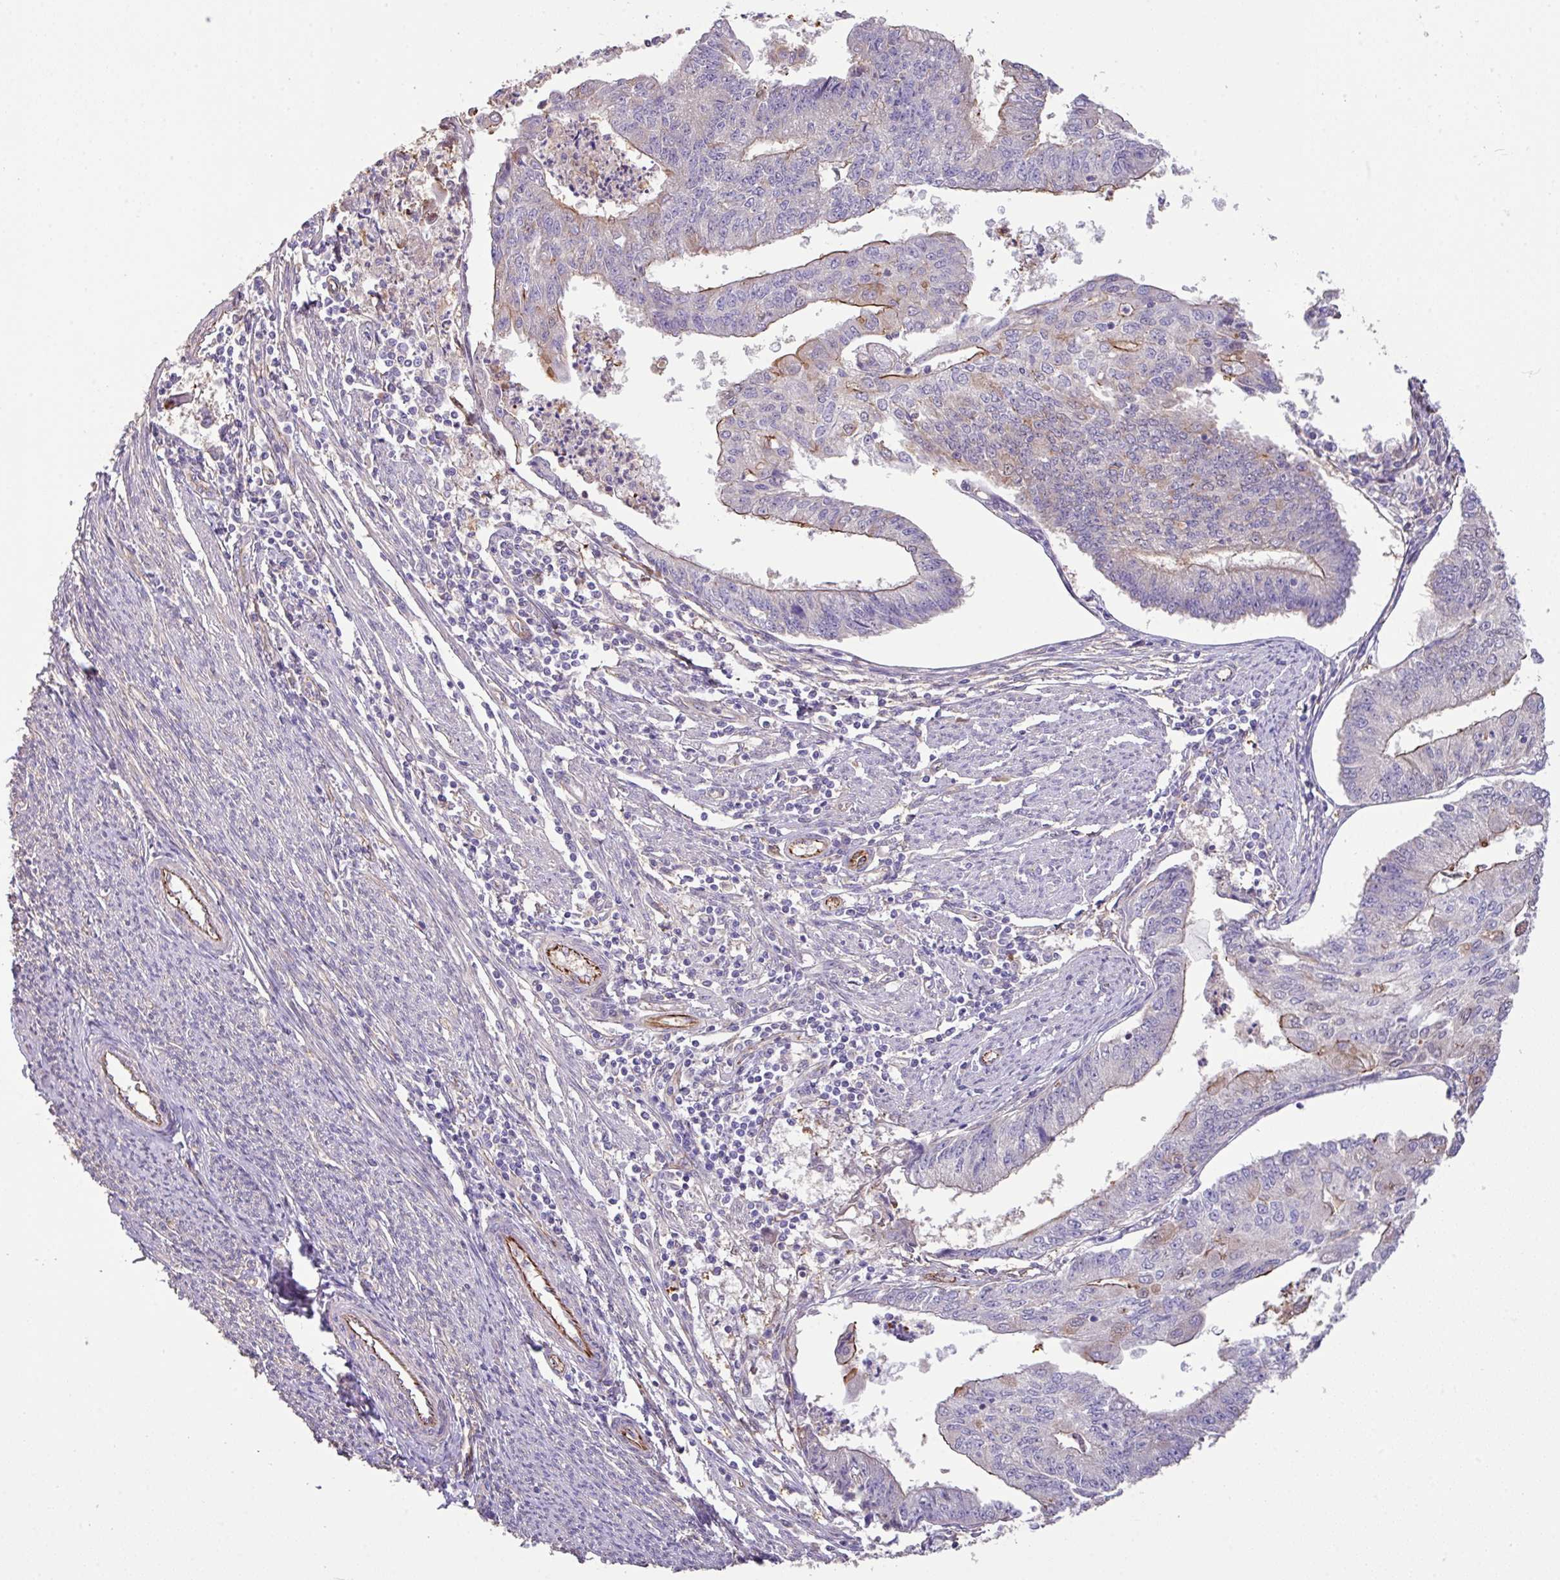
{"staining": {"intensity": "moderate", "quantity": "<25%", "location": "cytoplasmic/membranous"}, "tissue": "endometrial cancer", "cell_type": "Tumor cells", "image_type": "cancer", "snomed": [{"axis": "morphology", "description": "Adenocarcinoma, NOS"}, {"axis": "topography", "description": "Endometrium"}], "caption": "A brown stain highlights moderate cytoplasmic/membranous positivity of a protein in endometrial cancer tumor cells. Immunohistochemistry stains the protein in brown and the nuclei are stained blue.", "gene": "LRRC53", "patient": {"sex": "female", "age": 56}}